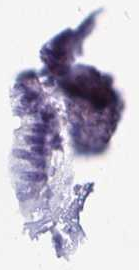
{"staining": {"intensity": "negative", "quantity": "none", "location": "none"}, "tissue": "colorectal cancer", "cell_type": "Tumor cells", "image_type": "cancer", "snomed": [{"axis": "morphology", "description": "Adenocarcinoma, NOS"}, {"axis": "topography", "description": "Colon"}], "caption": "The image demonstrates no significant expression in tumor cells of colorectal adenocarcinoma.", "gene": "OR5J2", "patient": {"sex": "male", "age": 62}}